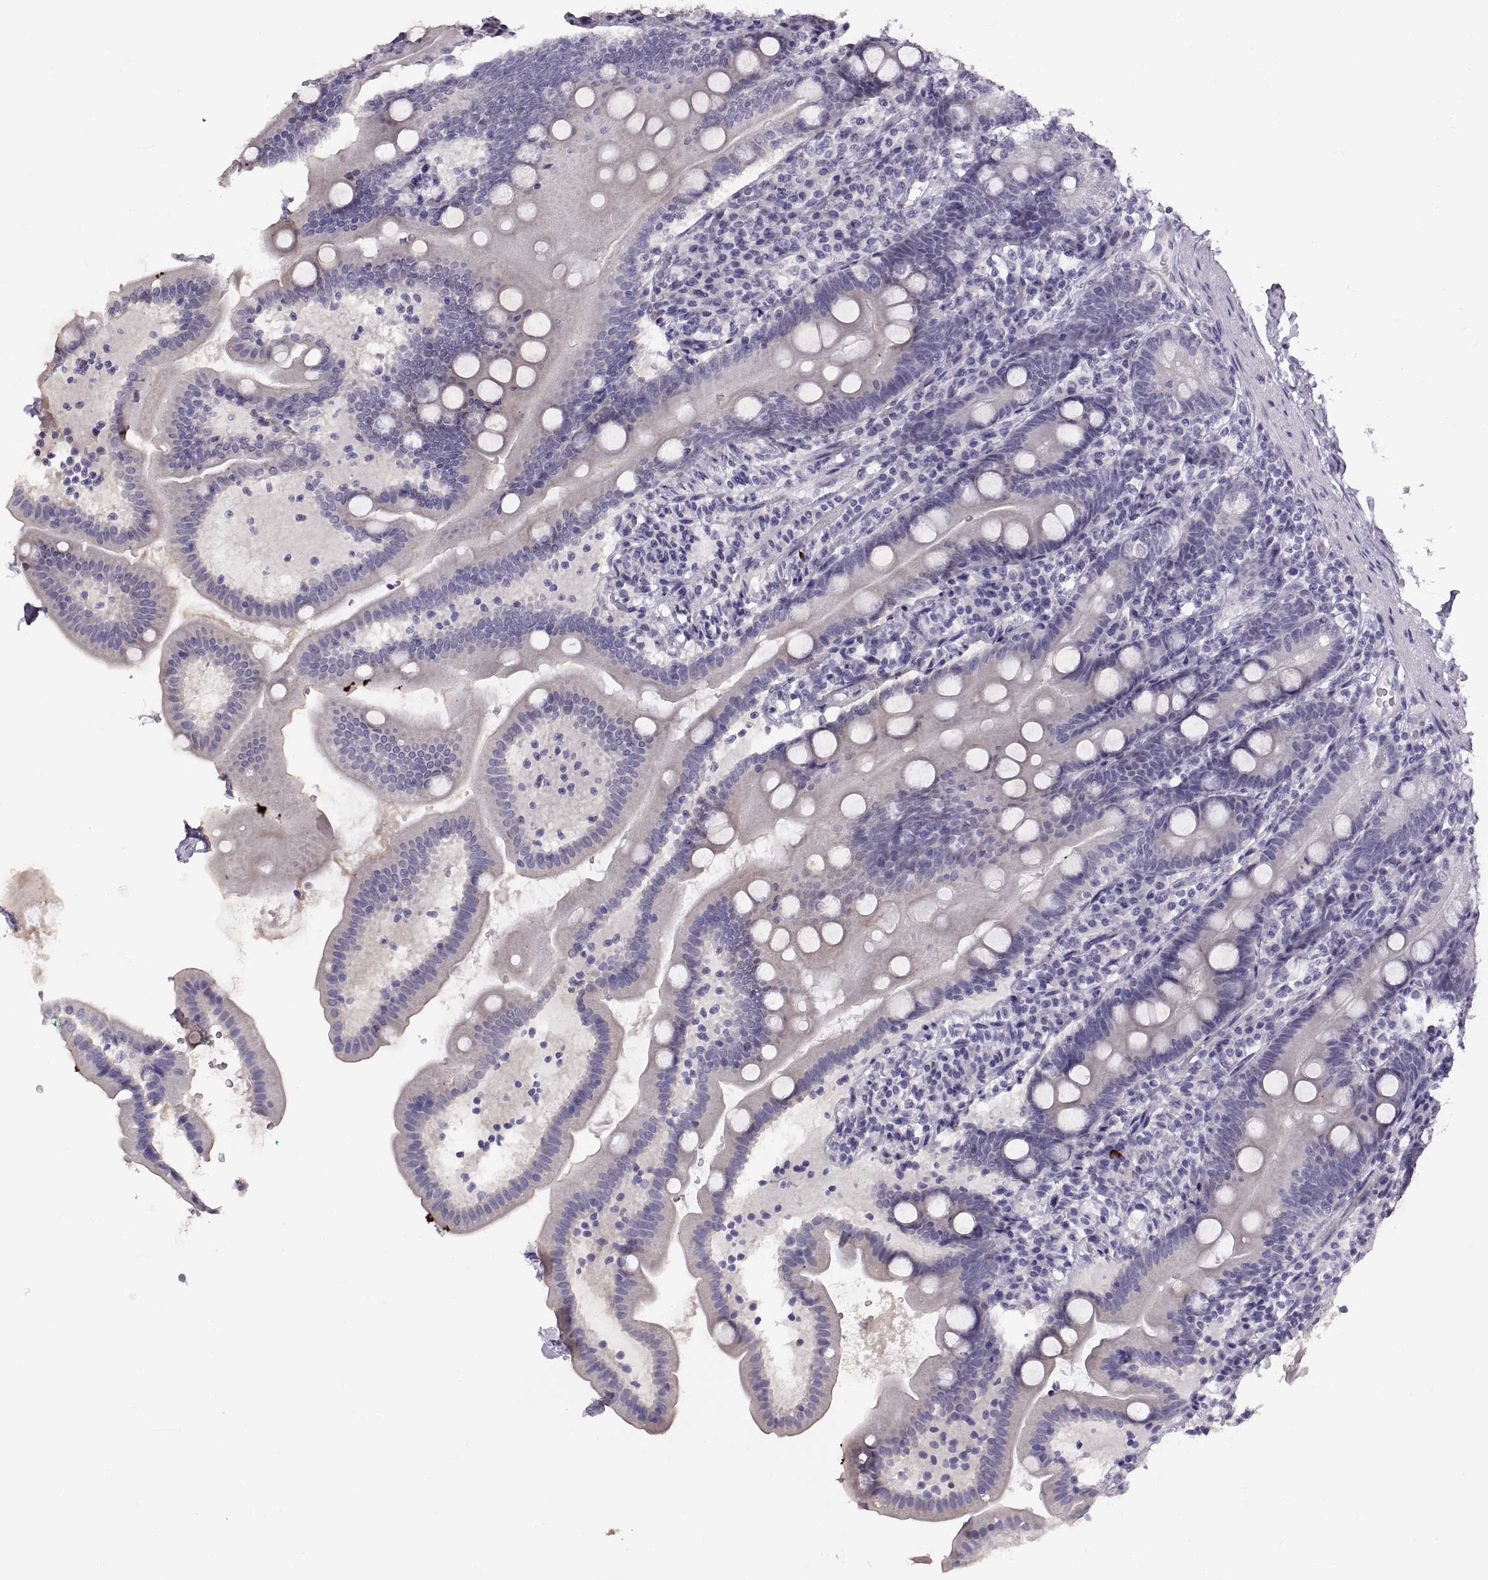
{"staining": {"intensity": "negative", "quantity": "none", "location": "none"}, "tissue": "duodenum", "cell_type": "Glandular cells", "image_type": "normal", "snomed": [{"axis": "morphology", "description": "Normal tissue, NOS"}, {"axis": "topography", "description": "Duodenum"}], "caption": "The immunohistochemistry (IHC) histopathology image has no significant expression in glandular cells of duodenum.", "gene": "SPACDR", "patient": {"sex": "female", "age": 67}}